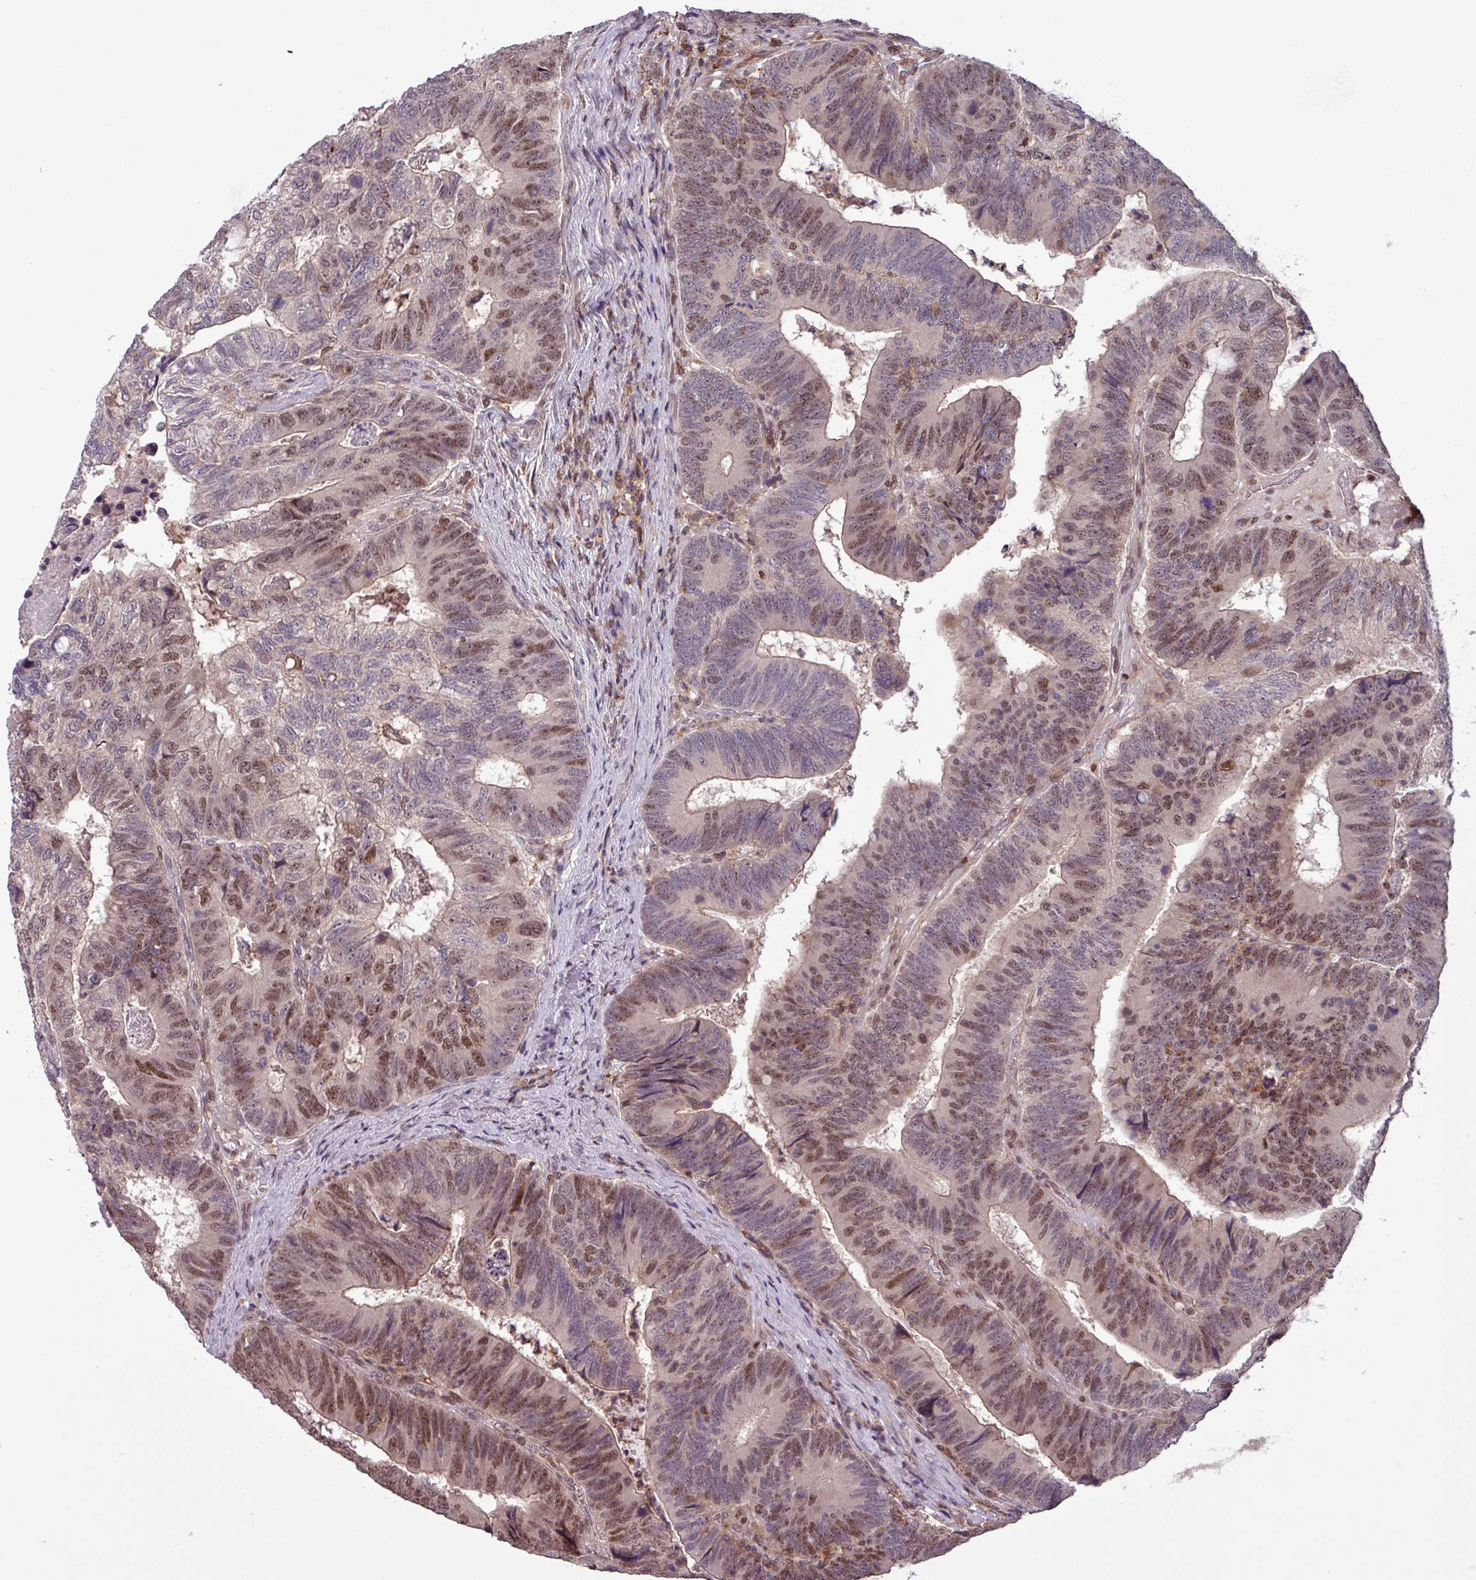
{"staining": {"intensity": "moderate", "quantity": ">75%", "location": "nuclear"}, "tissue": "colorectal cancer", "cell_type": "Tumor cells", "image_type": "cancer", "snomed": [{"axis": "morphology", "description": "Adenocarcinoma, NOS"}, {"axis": "topography", "description": "Colon"}], "caption": "The histopathology image reveals a brown stain indicating the presence of a protein in the nuclear of tumor cells in colorectal adenocarcinoma. (brown staining indicates protein expression, while blue staining denotes nuclei).", "gene": "PRRX1", "patient": {"sex": "female", "age": 67}}